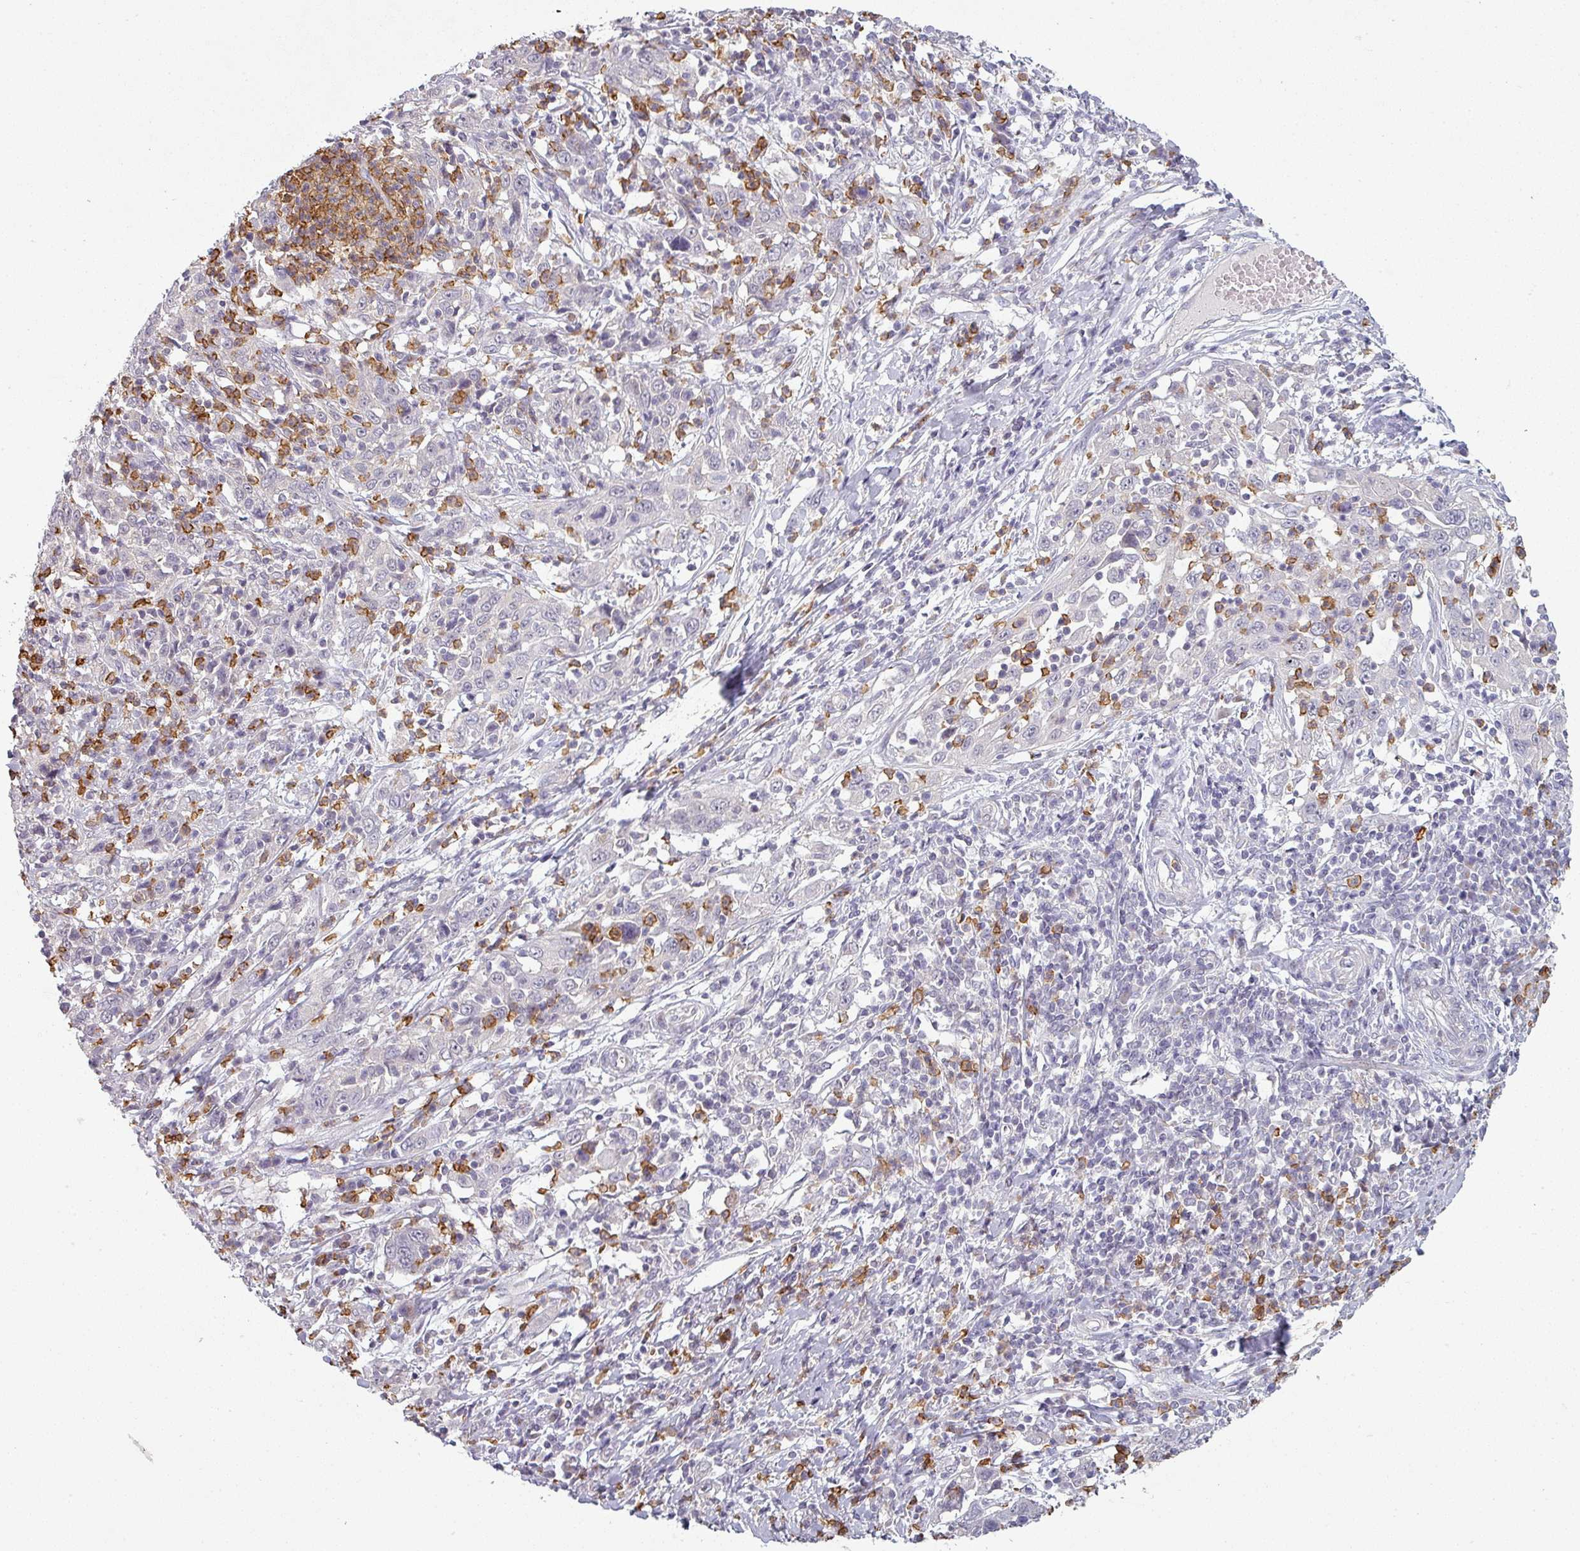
{"staining": {"intensity": "negative", "quantity": "none", "location": "none"}, "tissue": "cervical cancer", "cell_type": "Tumor cells", "image_type": "cancer", "snomed": [{"axis": "morphology", "description": "Squamous cell carcinoma, NOS"}, {"axis": "topography", "description": "Cervix"}], "caption": "Cervical cancer (squamous cell carcinoma) was stained to show a protein in brown. There is no significant expression in tumor cells.", "gene": "MAGEC3", "patient": {"sex": "female", "age": 46}}